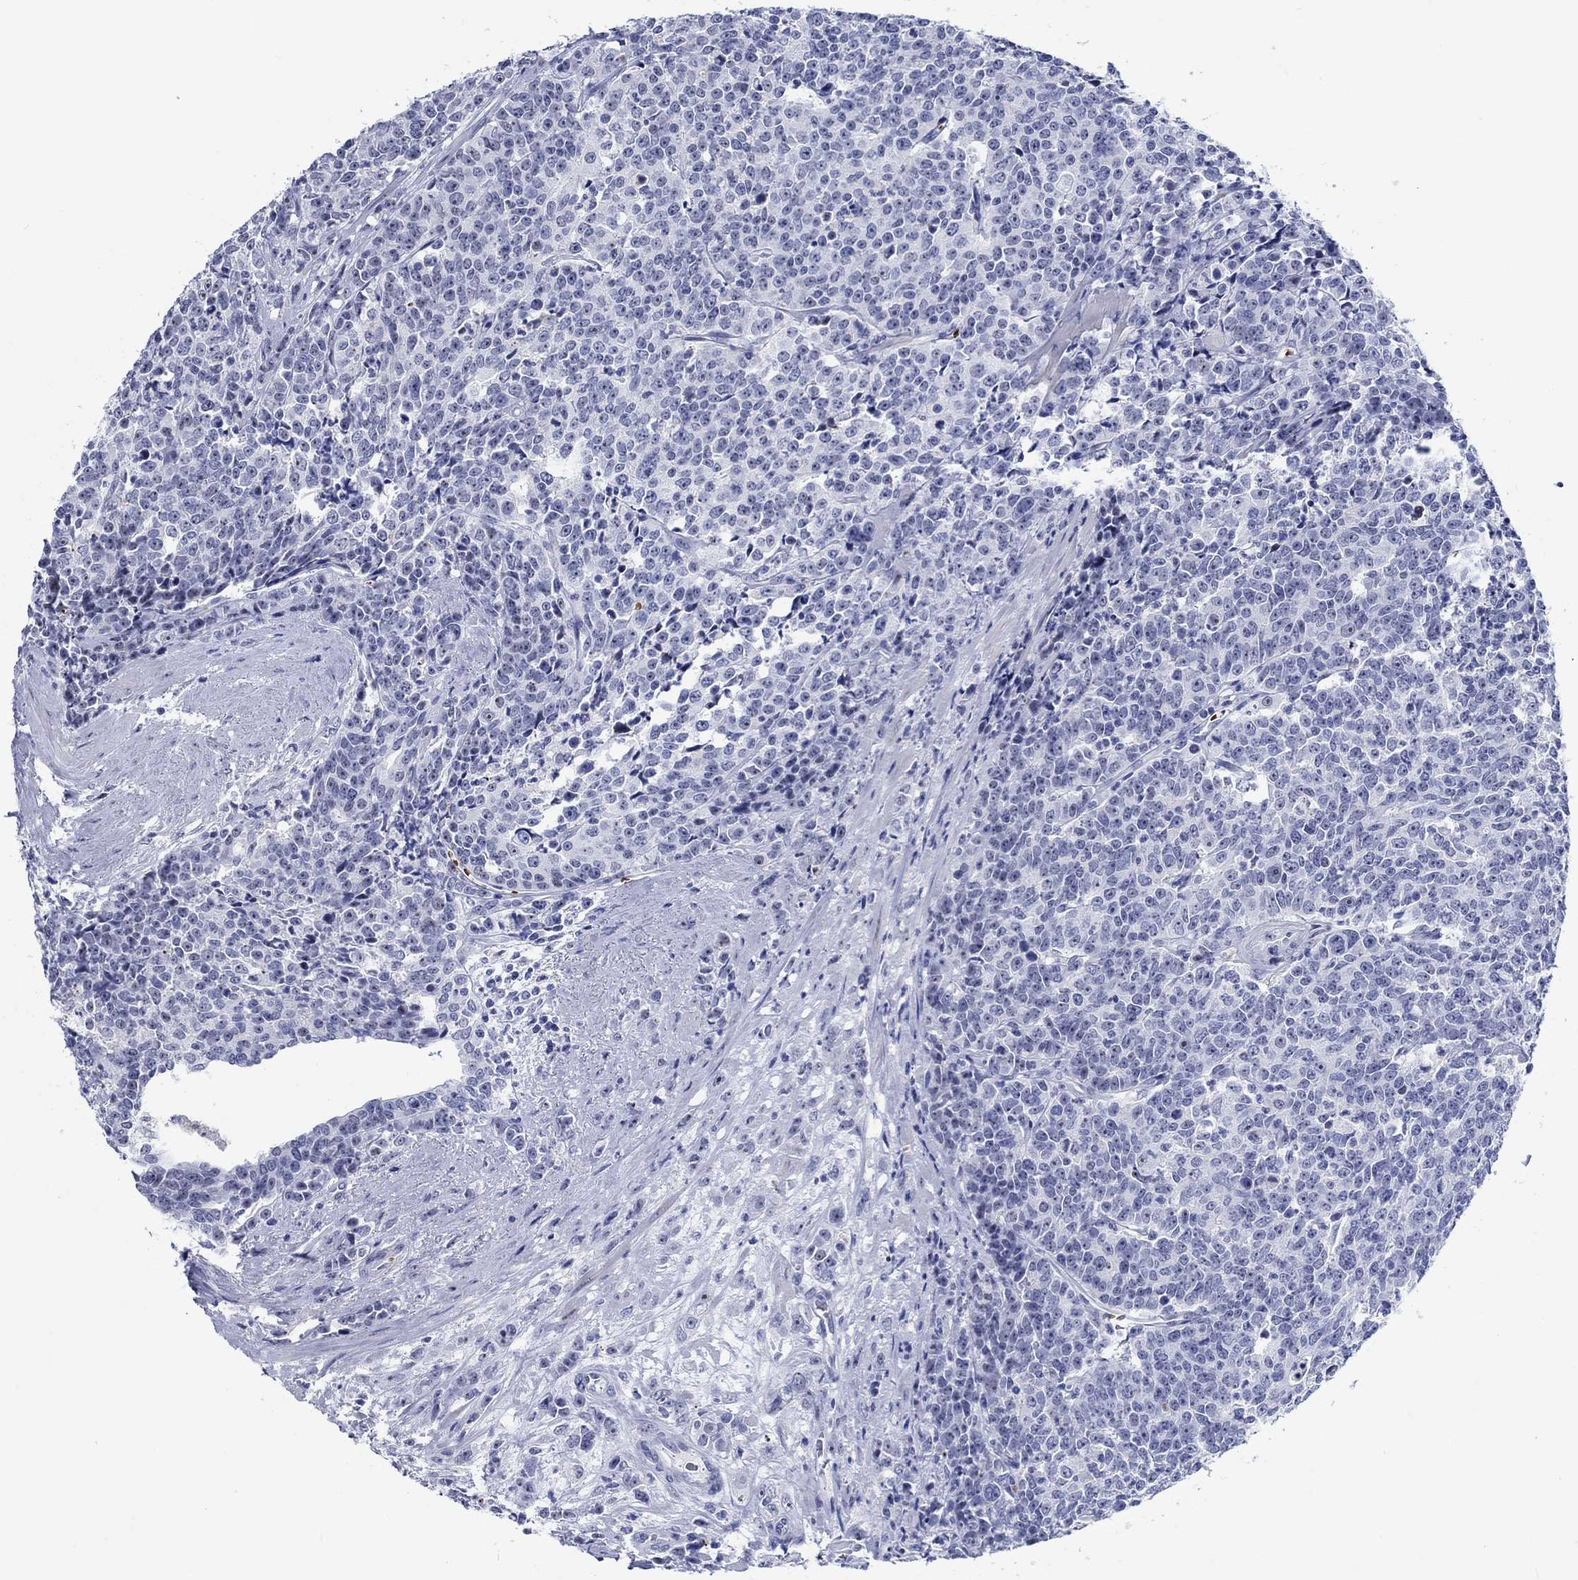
{"staining": {"intensity": "negative", "quantity": "none", "location": "none"}, "tissue": "prostate cancer", "cell_type": "Tumor cells", "image_type": "cancer", "snomed": [{"axis": "morphology", "description": "Adenocarcinoma, NOS"}, {"axis": "topography", "description": "Prostate"}], "caption": "This is an immunohistochemistry (IHC) photomicrograph of human prostate adenocarcinoma. There is no positivity in tumor cells.", "gene": "ZNF446", "patient": {"sex": "male", "age": 67}}